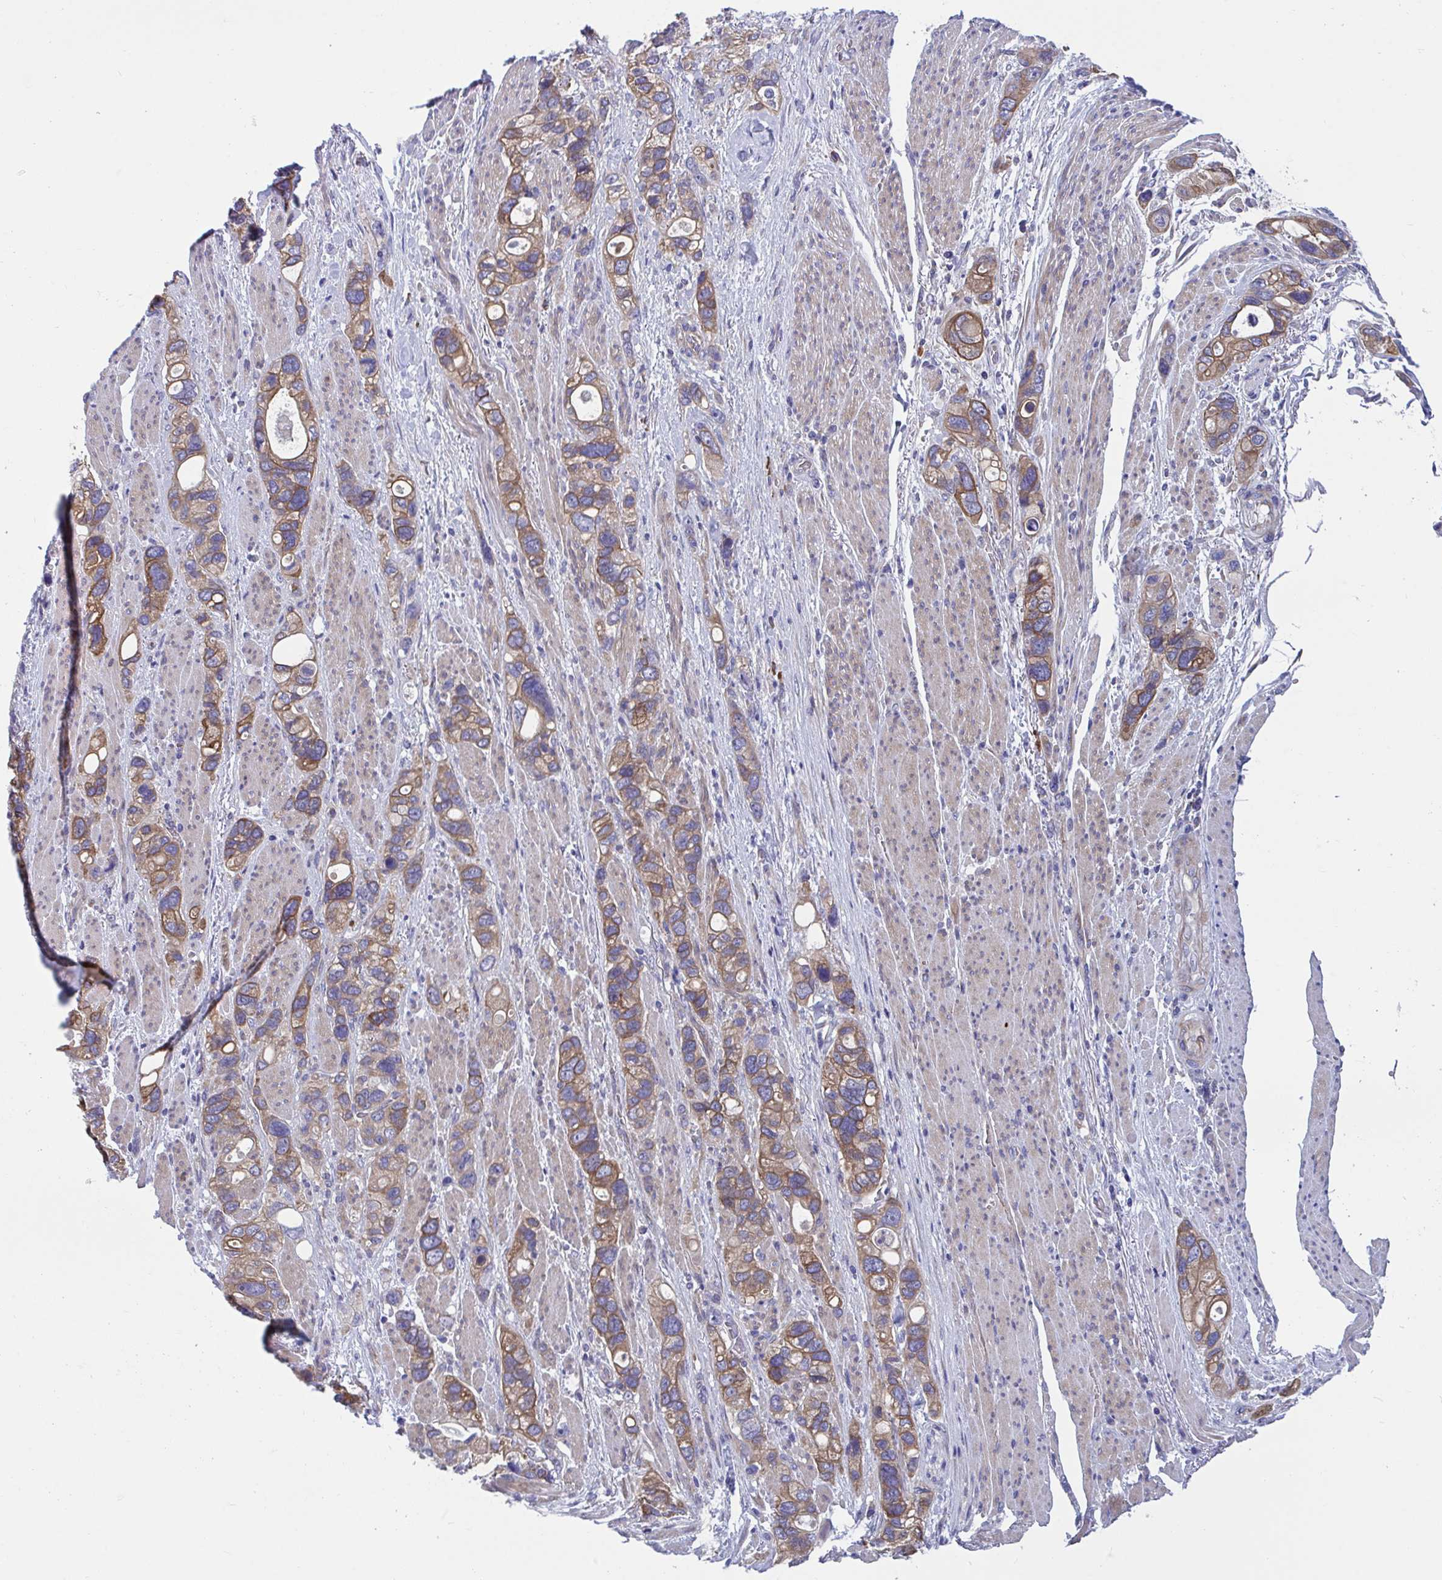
{"staining": {"intensity": "moderate", "quantity": ">75%", "location": "cytoplasmic/membranous"}, "tissue": "stomach cancer", "cell_type": "Tumor cells", "image_type": "cancer", "snomed": [{"axis": "morphology", "description": "Adenocarcinoma, NOS"}, {"axis": "topography", "description": "Stomach, upper"}], "caption": "Immunohistochemical staining of human adenocarcinoma (stomach) displays medium levels of moderate cytoplasmic/membranous protein positivity in about >75% of tumor cells. (DAB (3,3'-diaminobenzidine) = brown stain, brightfield microscopy at high magnification).", "gene": "WBP1", "patient": {"sex": "female", "age": 81}}